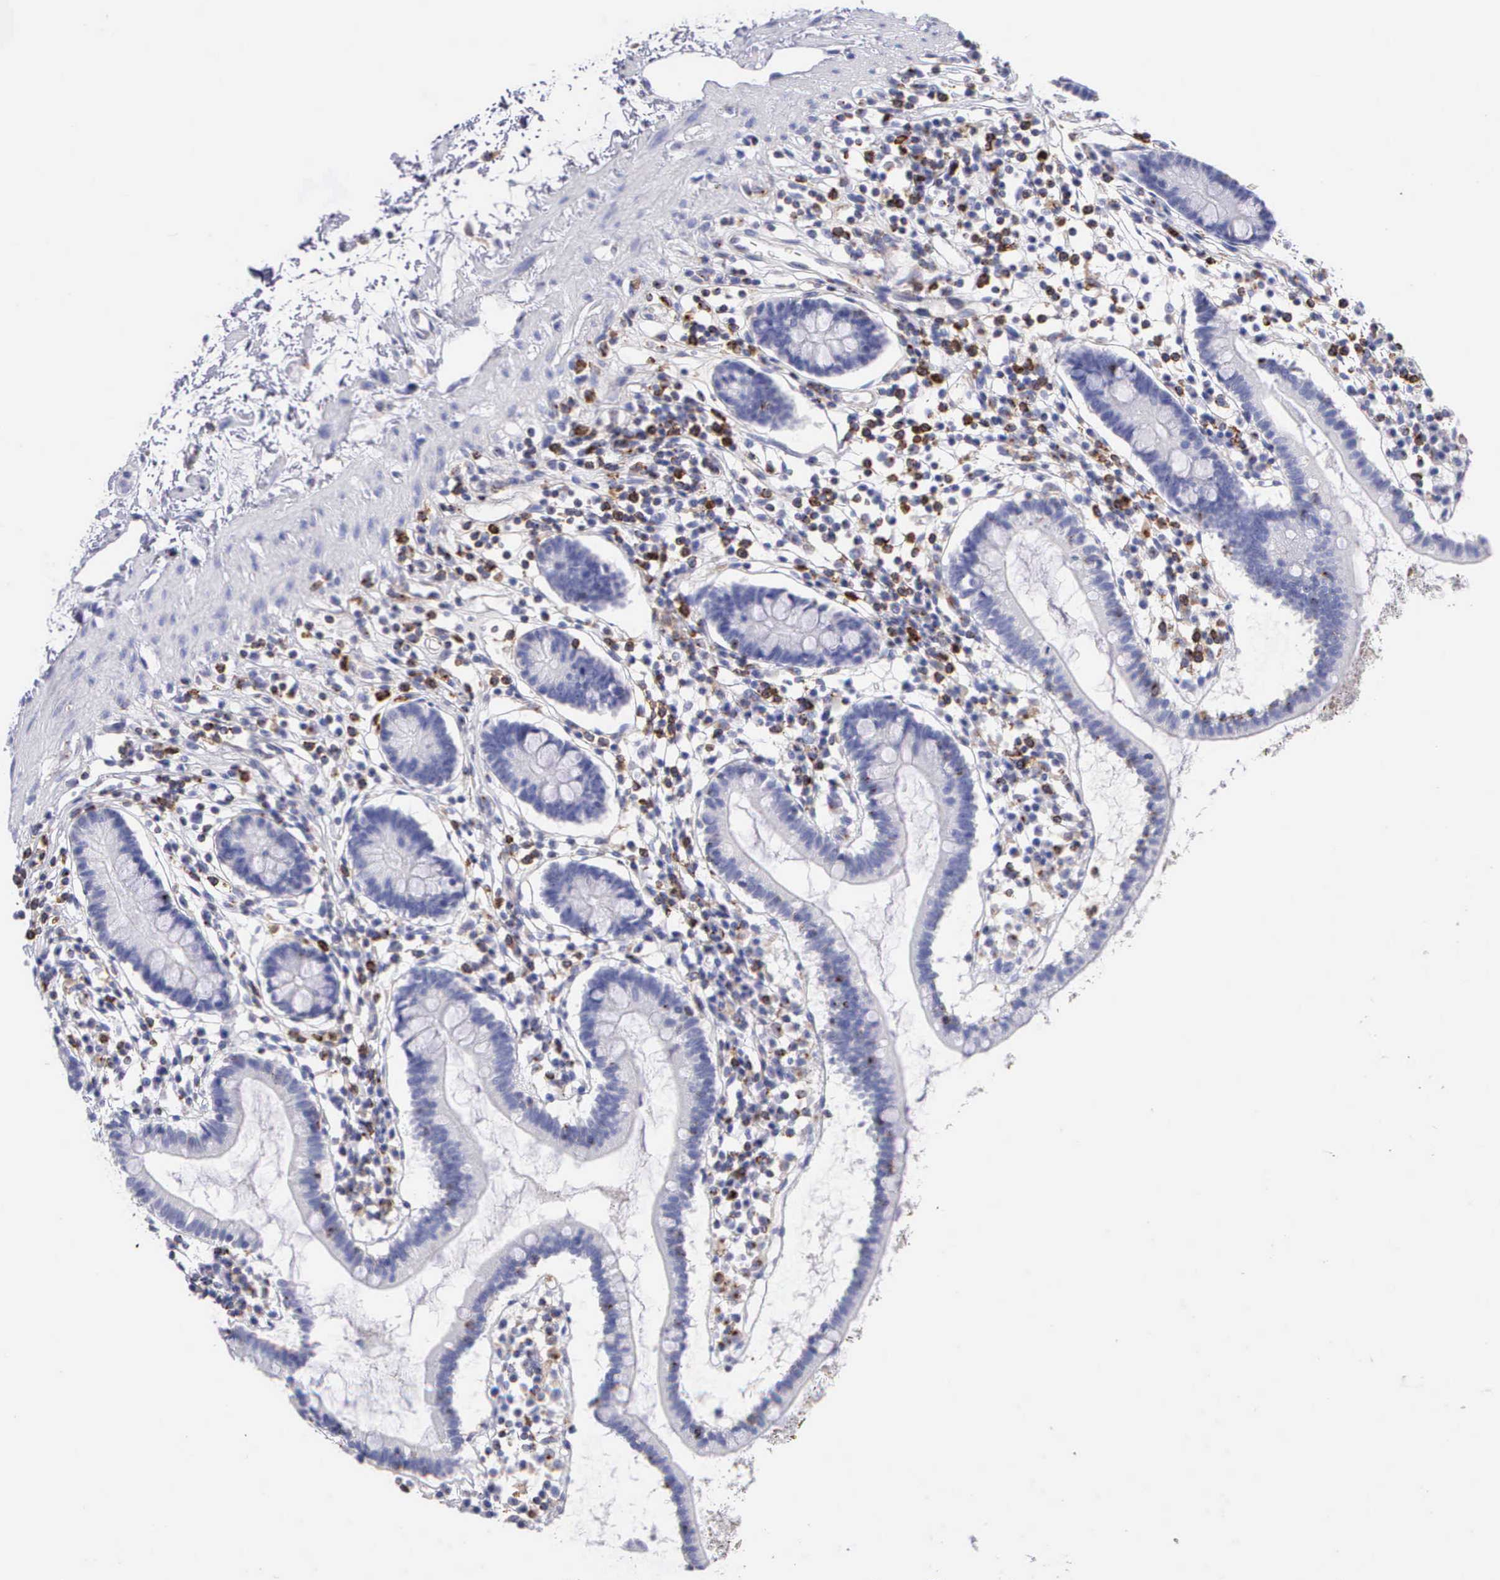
{"staining": {"intensity": "negative", "quantity": "none", "location": "none"}, "tissue": "small intestine", "cell_type": "Glandular cells", "image_type": "normal", "snomed": [{"axis": "morphology", "description": "Normal tissue, NOS"}, {"axis": "topography", "description": "Small intestine"}], "caption": "This is a histopathology image of immunohistochemistry (IHC) staining of unremarkable small intestine, which shows no staining in glandular cells. (DAB (3,3'-diaminobenzidine) immunohistochemistry (IHC), high magnification).", "gene": "SRGN", "patient": {"sex": "female", "age": 37}}